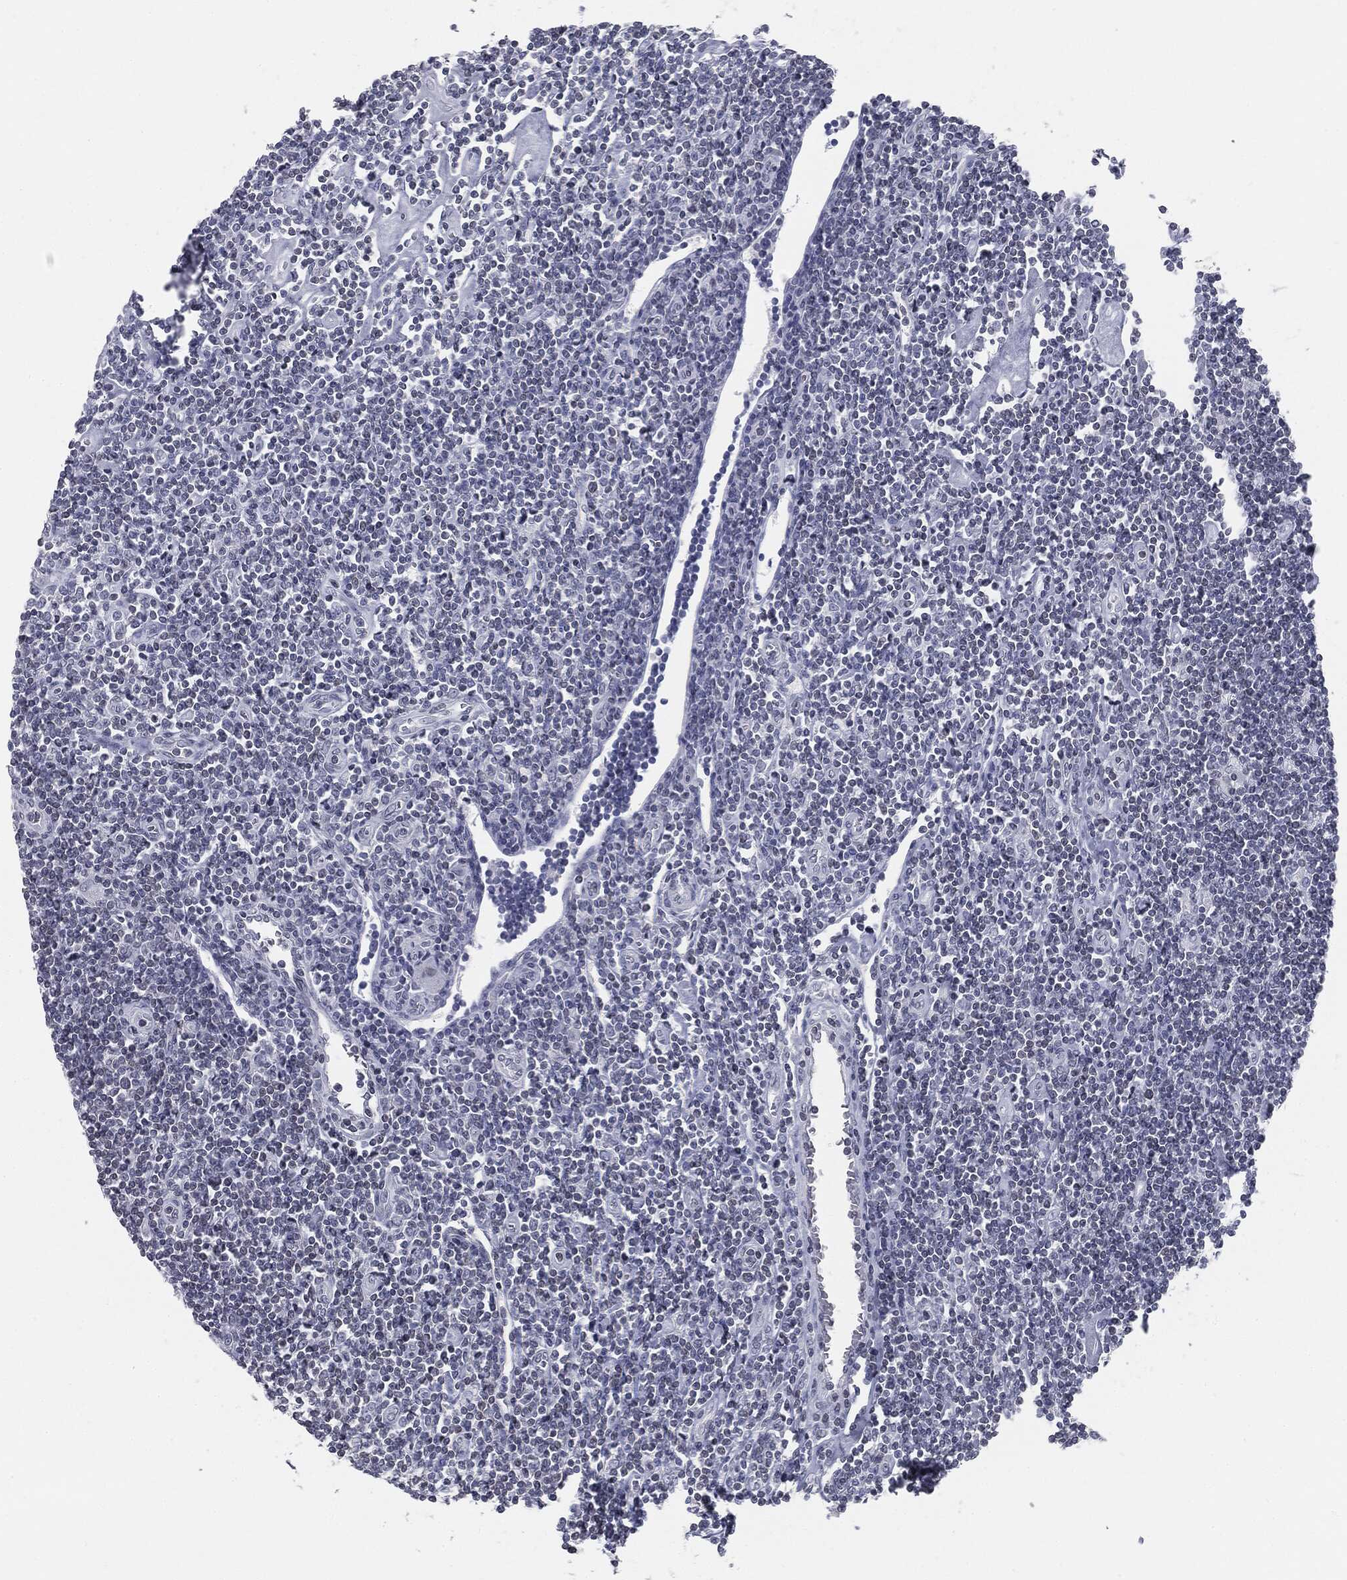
{"staining": {"intensity": "negative", "quantity": "none", "location": "none"}, "tissue": "lymphoma", "cell_type": "Tumor cells", "image_type": "cancer", "snomed": [{"axis": "morphology", "description": "Hodgkin's disease, NOS"}, {"axis": "topography", "description": "Lymph node"}], "caption": "Human lymphoma stained for a protein using immunohistochemistry shows no expression in tumor cells.", "gene": "ALDOB", "patient": {"sex": "male", "age": 40}}